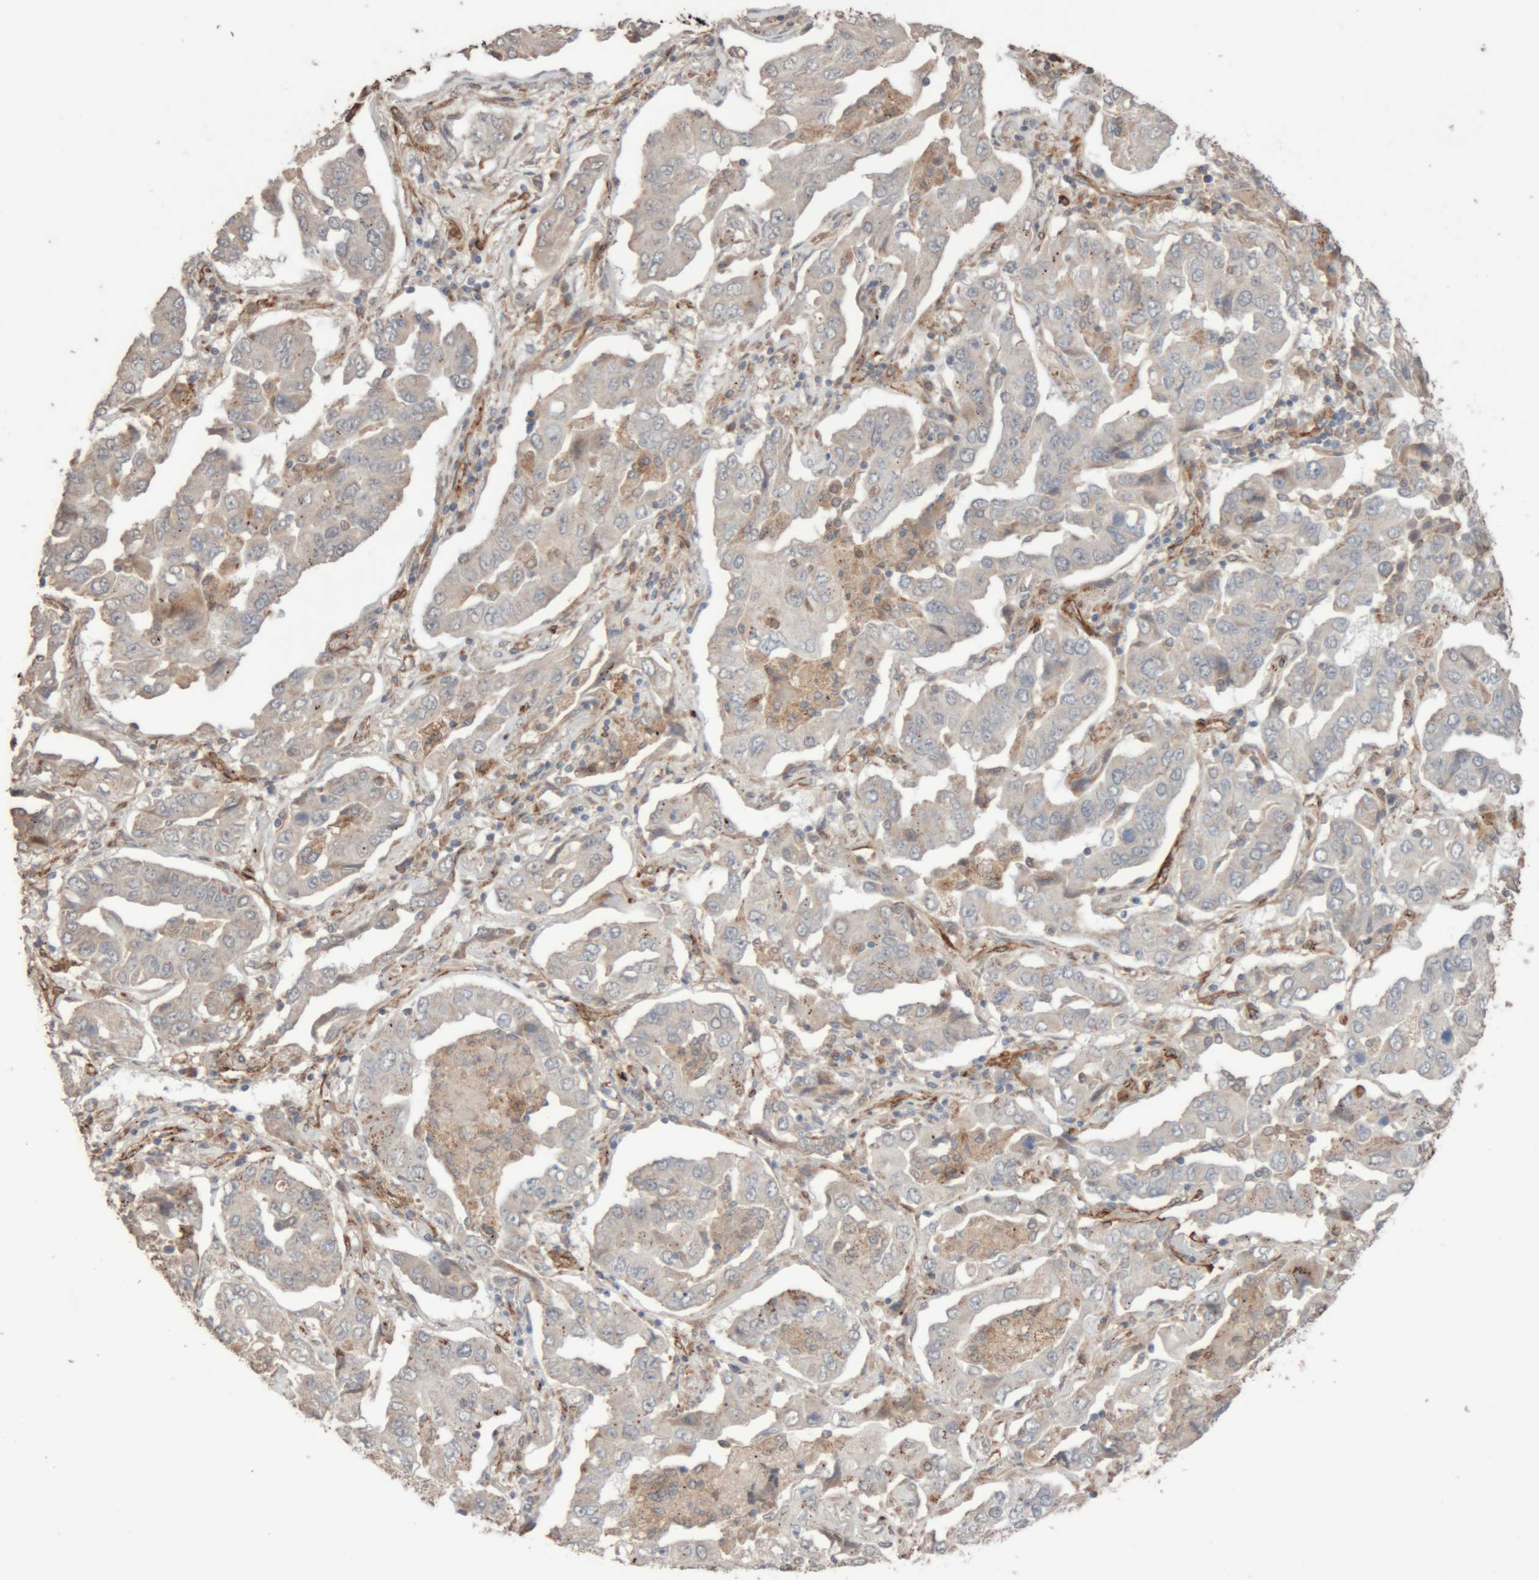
{"staining": {"intensity": "negative", "quantity": "none", "location": "none"}, "tissue": "lung cancer", "cell_type": "Tumor cells", "image_type": "cancer", "snomed": [{"axis": "morphology", "description": "Adenocarcinoma, NOS"}, {"axis": "topography", "description": "Lung"}], "caption": "Immunohistochemical staining of lung cancer exhibits no significant staining in tumor cells.", "gene": "RAB32", "patient": {"sex": "female", "age": 65}}